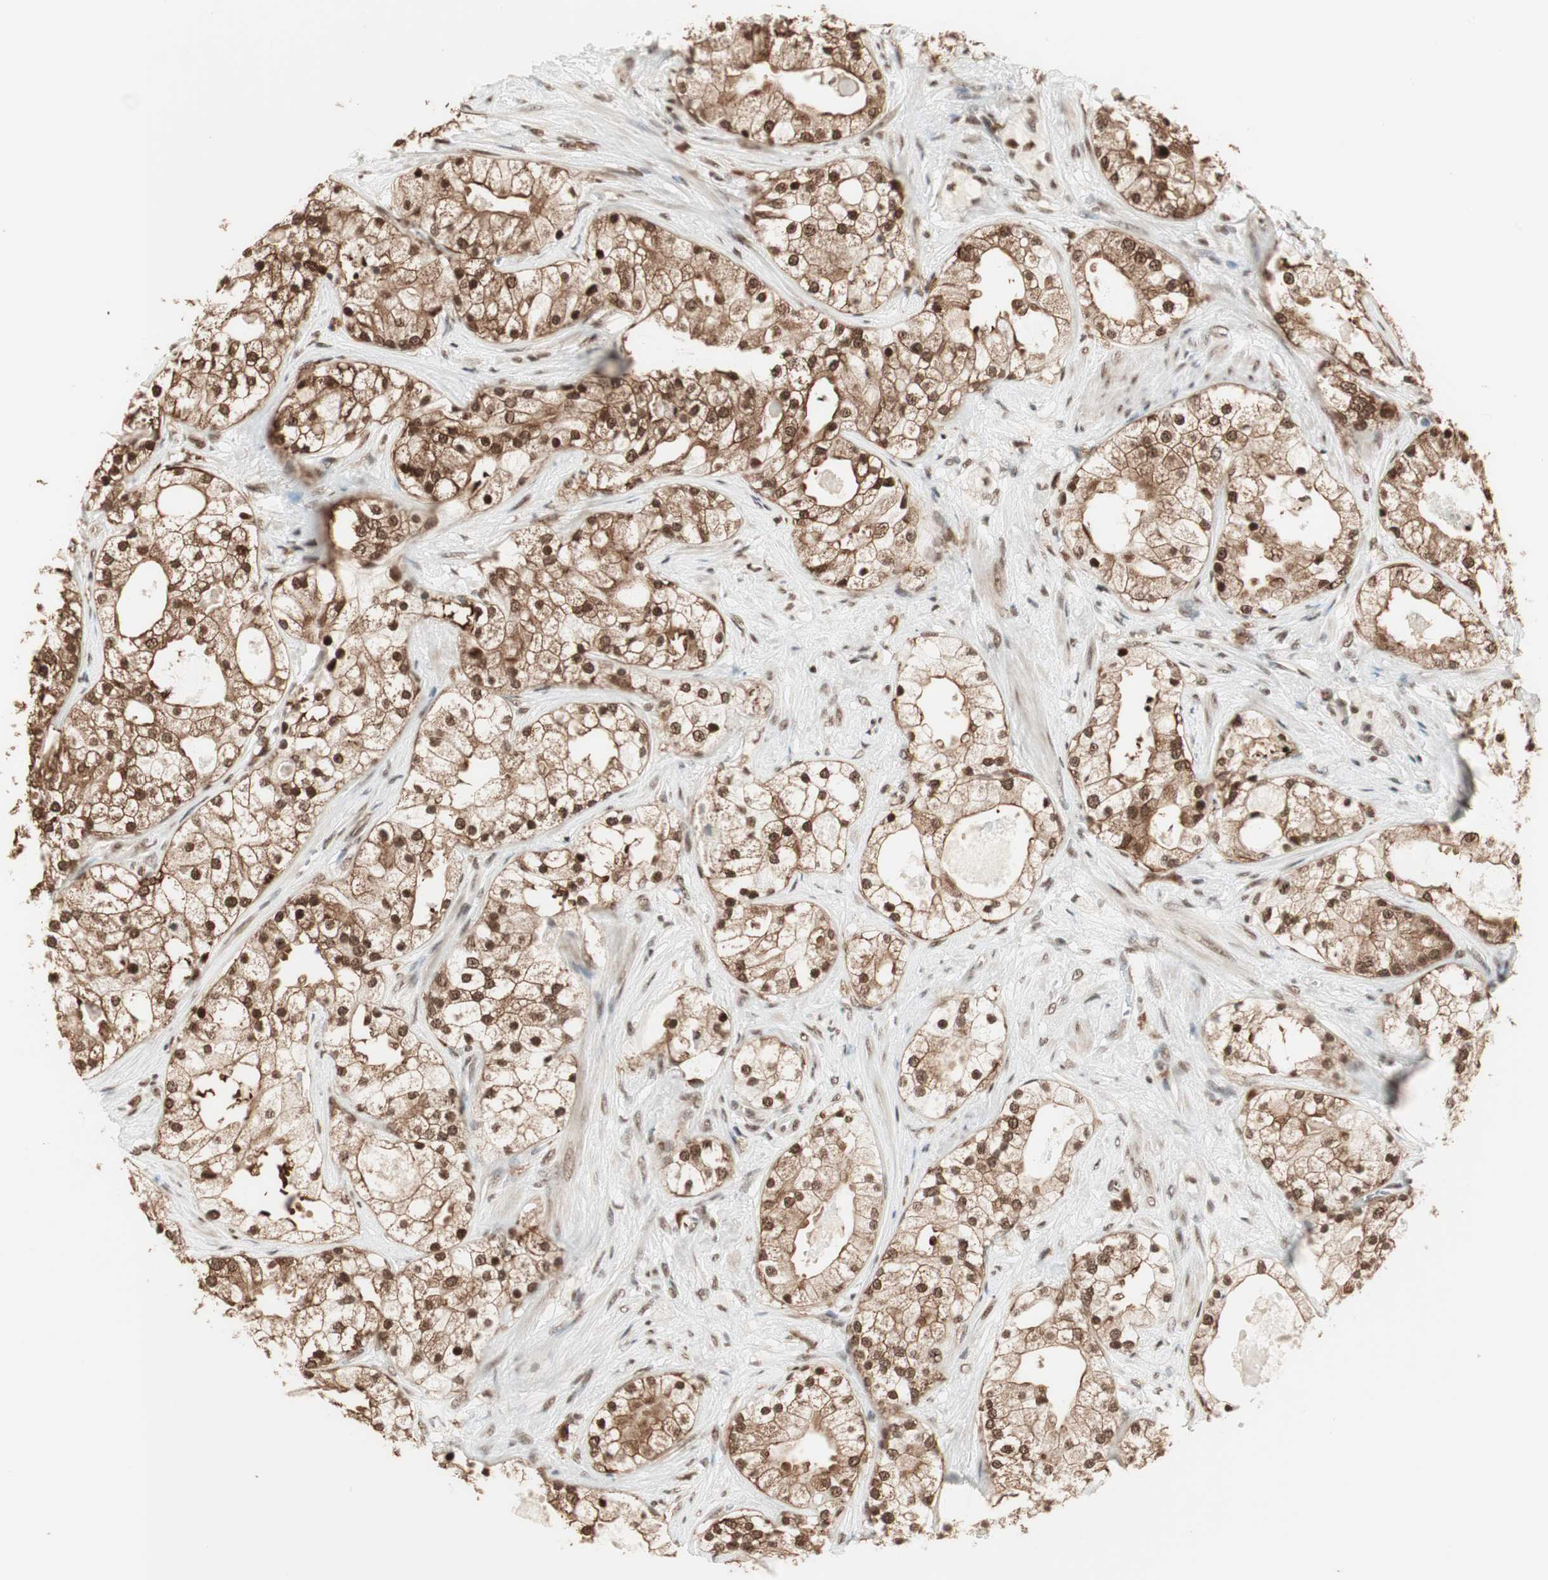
{"staining": {"intensity": "strong", "quantity": ">75%", "location": "cytoplasmic/membranous,nuclear"}, "tissue": "prostate cancer", "cell_type": "Tumor cells", "image_type": "cancer", "snomed": [{"axis": "morphology", "description": "Adenocarcinoma, Low grade"}, {"axis": "topography", "description": "Prostate"}], "caption": "Prostate low-grade adenocarcinoma stained with immunohistochemistry (IHC) reveals strong cytoplasmic/membranous and nuclear positivity in about >75% of tumor cells.", "gene": "SMARCE1", "patient": {"sex": "male", "age": 58}}